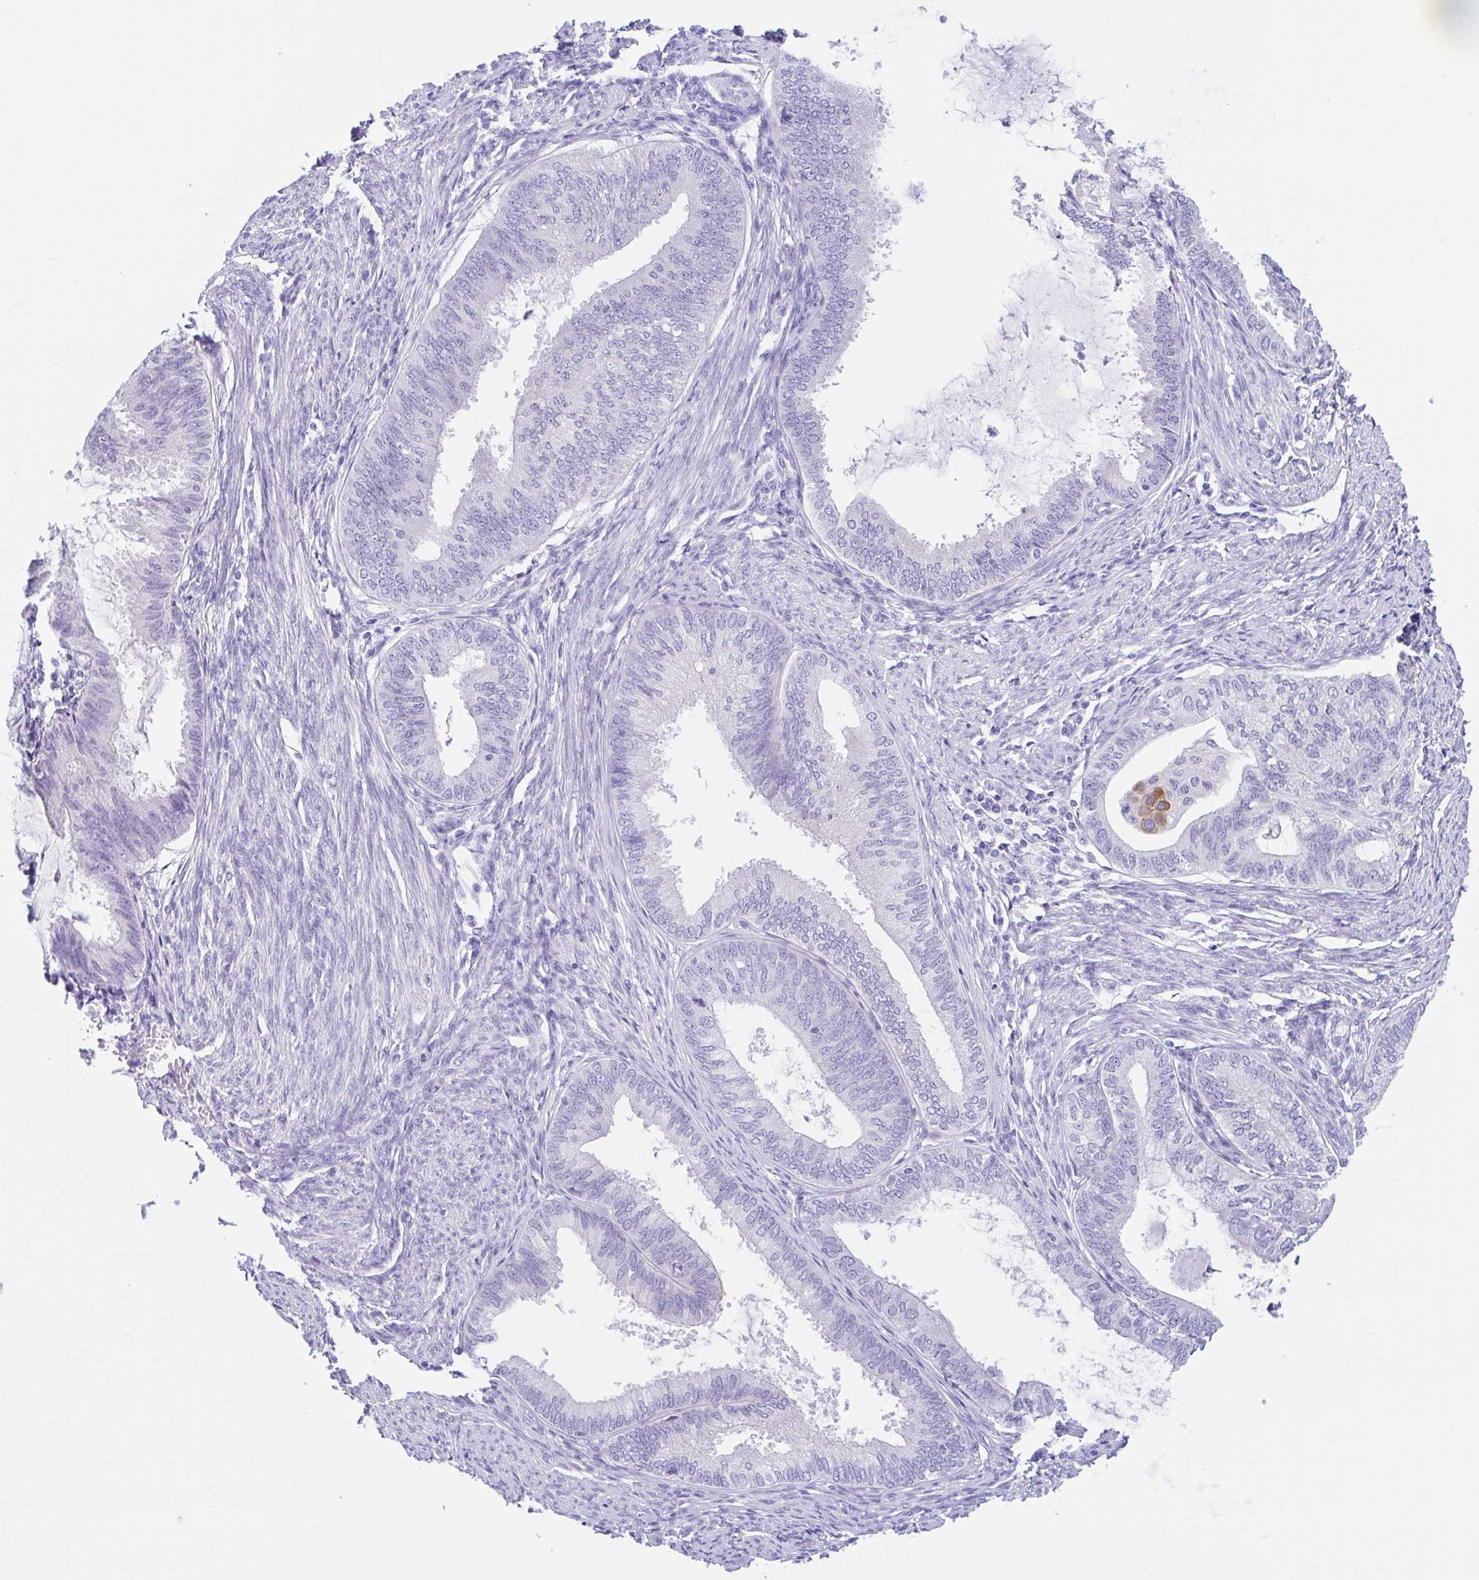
{"staining": {"intensity": "negative", "quantity": "none", "location": "none"}, "tissue": "endometrial cancer", "cell_type": "Tumor cells", "image_type": "cancer", "snomed": [{"axis": "morphology", "description": "Adenocarcinoma, NOS"}, {"axis": "topography", "description": "Endometrium"}], "caption": "Endometrial cancer (adenocarcinoma) was stained to show a protein in brown. There is no significant positivity in tumor cells.", "gene": "OR6N2", "patient": {"sex": "female", "age": 86}}